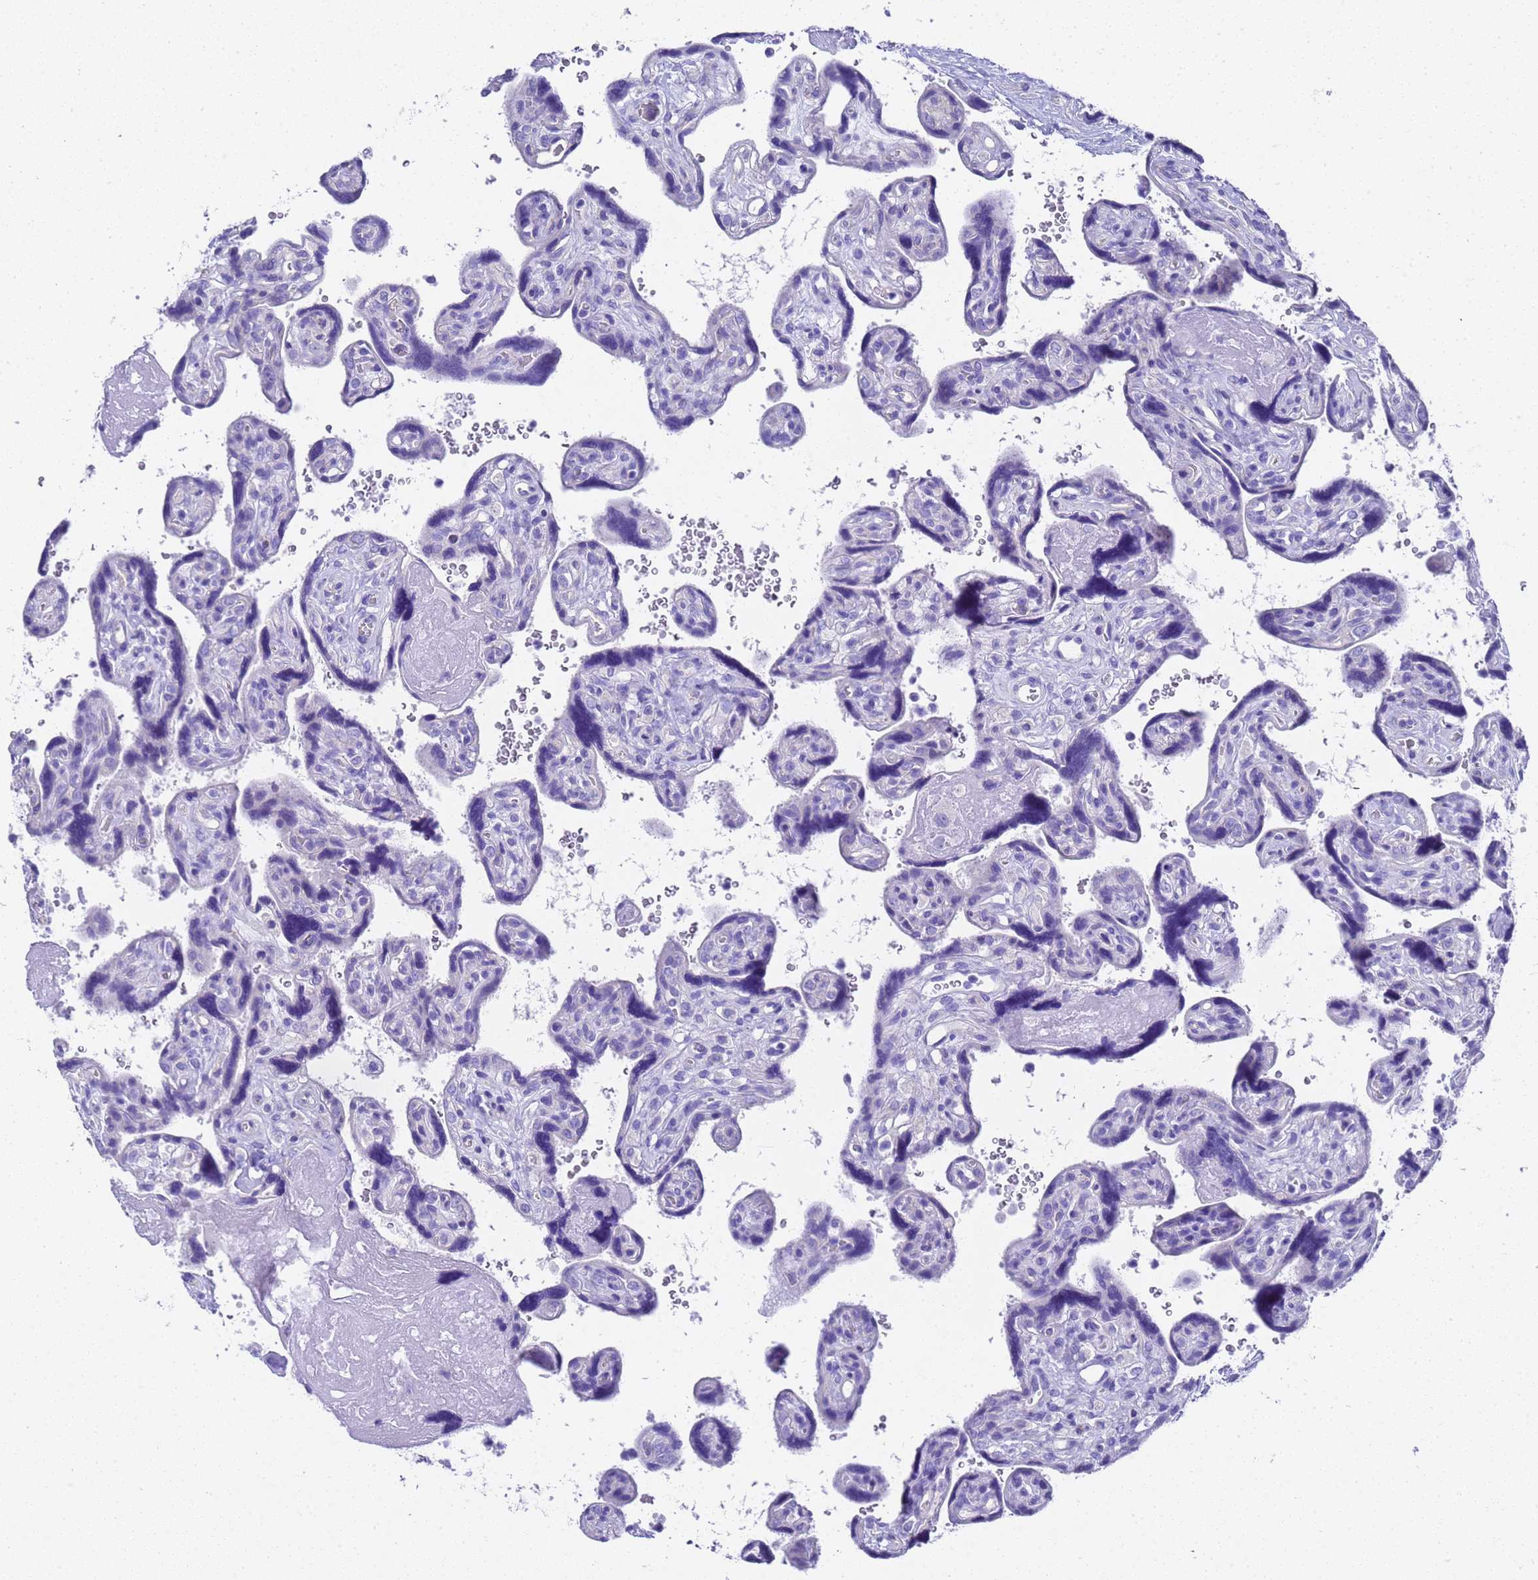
{"staining": {"intensity": "negative", "quantity": "none", "location": "none"}, "tissue": "placenta", "cell_type": "Trophoblastic cells", "image_type": "normal", "snomed": [{"axis": "morphology", "description": "Normal tissue, NOS"}, {"axis": "topography", "description": "Placenta"}], "caption": "This is an IHC photomicrograph of normal human placenta. There is no staining in trophoblastic cells.", "gene": "FAM72A", "patient": {"sex": "female", "age": 39}}